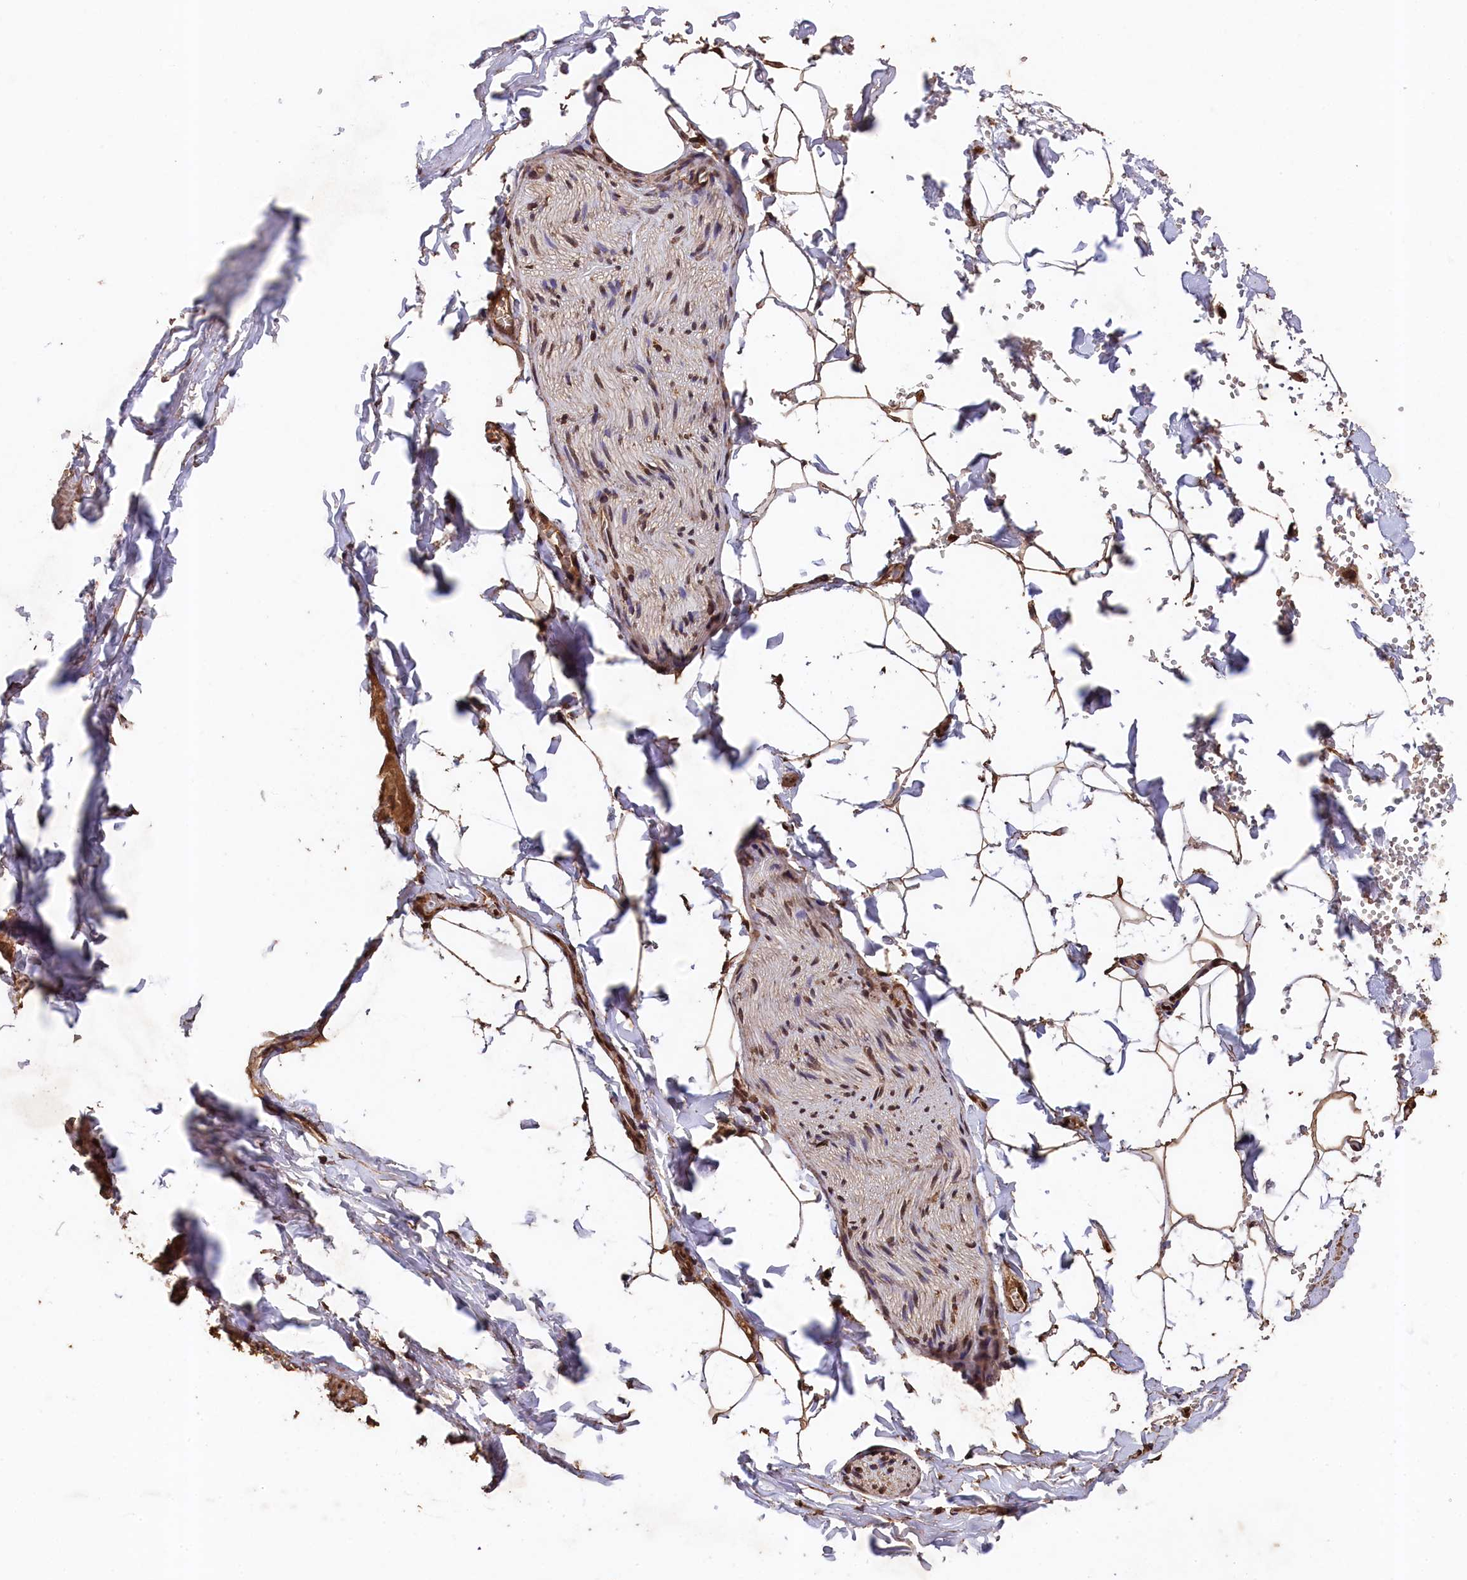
{"staining": {"intensity": "moderate", "quantity": ">75%", "location": "cytoplasmic/membranous,nuclear"}, "tissue": "adipose tissue", "cell_type": "Adipocytes", "image_type": "normal", "snomed": [{"axis": "morphology", "description": "Normal tissue, NOS"}, {"axis": "topography", "description": "Gallbladder"}, {"axis": "topography", "description": "Peripheral nerve tissue"}], "caption": "This micrograph reveals benign adipose tissue stained with immunohistochemistry (IHC) to label a protein in brown. The cytoplasmic/membranous,nuclear of adipocytes show moderate positivity for the protein. Nuclei are counter-stained blue.", "gene": "CEP57L1", "patient": {"sex": "male", "age": 38}}